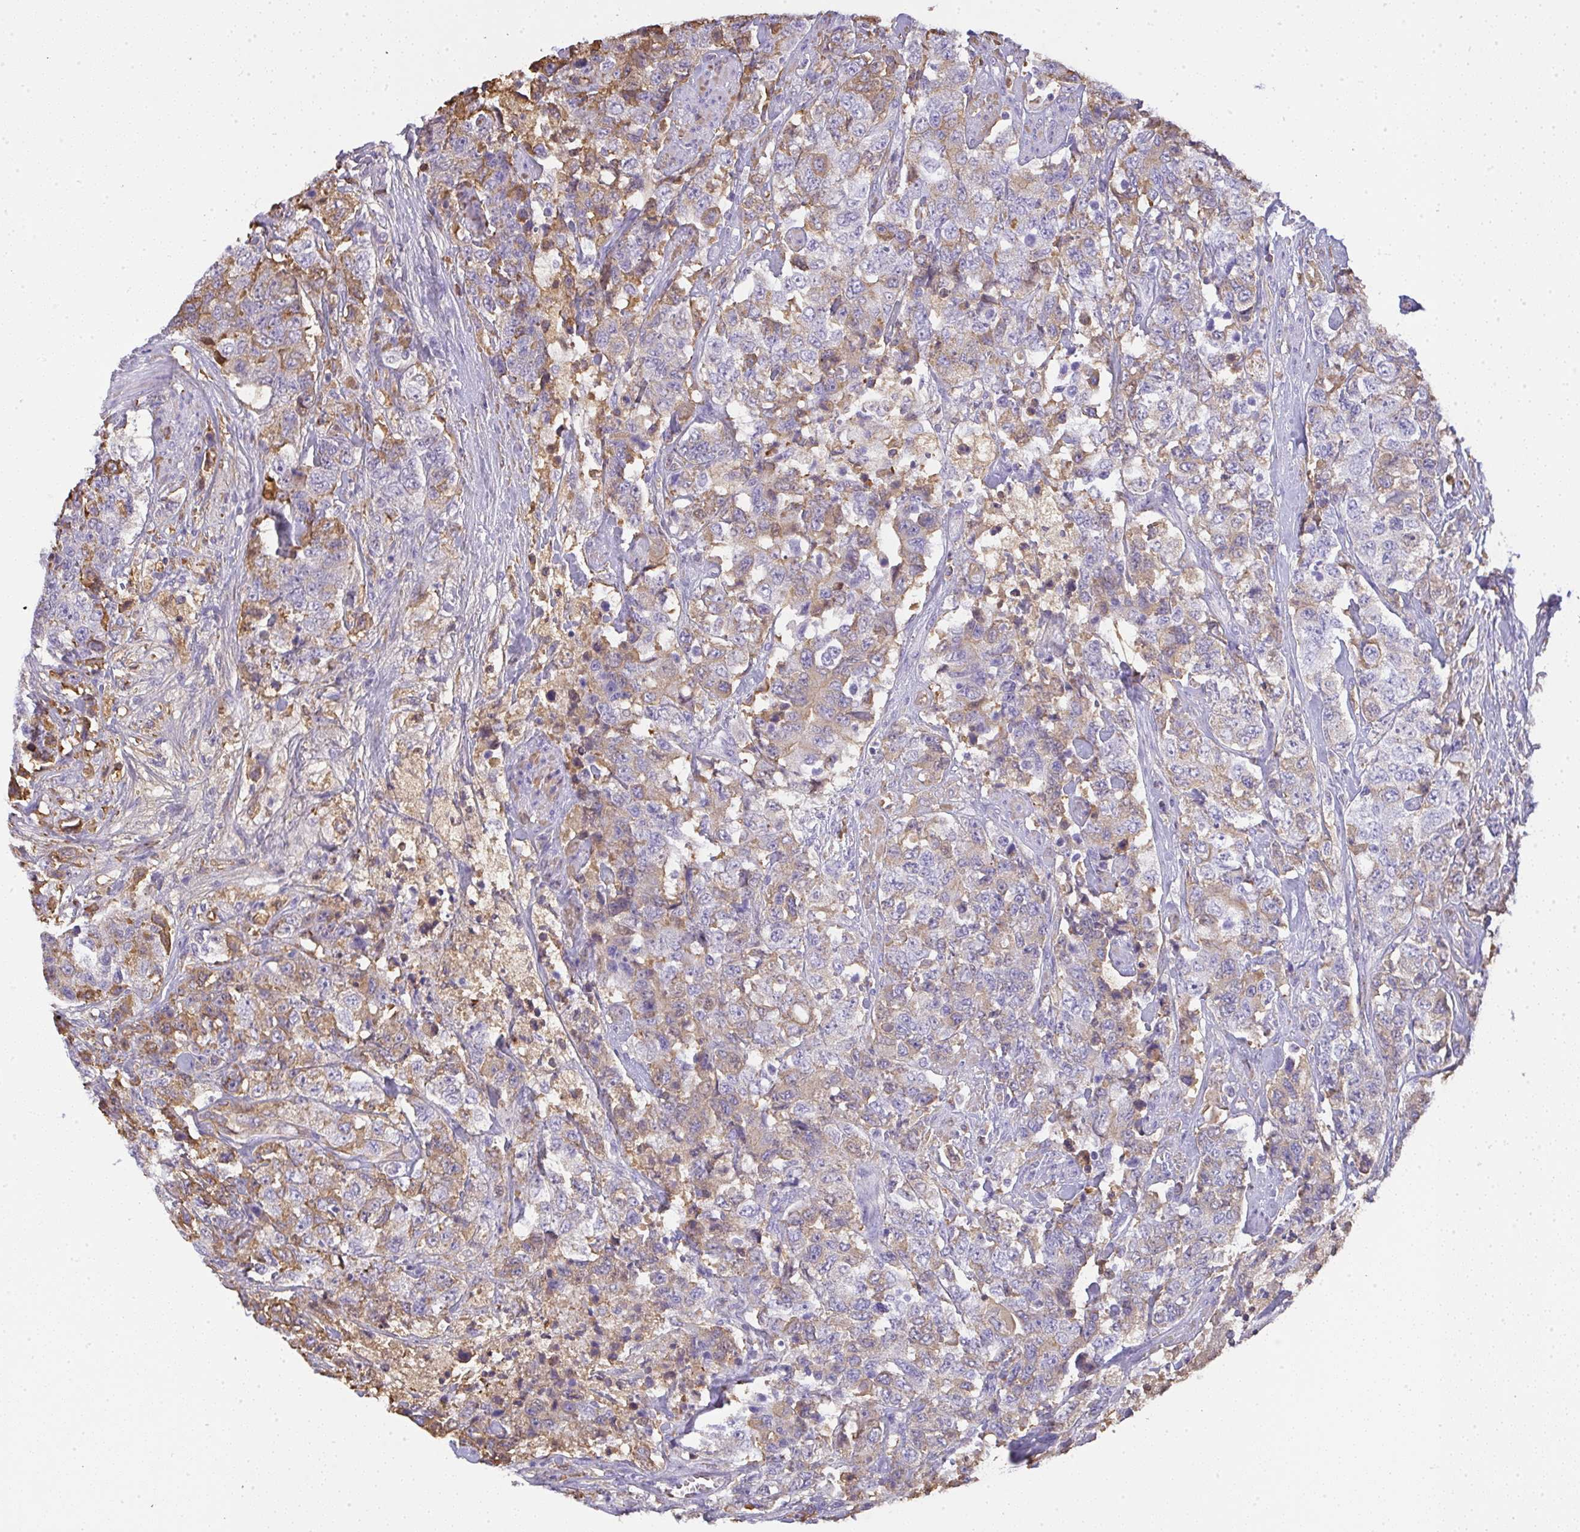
{"staining": {"intensity": "moderate", "quantity": "<25%", "location": "cytoplasmic/membranous"}, "tissue": "urothelial cancer", "cell_type": "Tumor cells", "image_type": "cancer", "snomed": [{"axis": "morphology", "description": "Urothelial carcinoma, High grade"}, {"axis": "topography", "description": "Urinary bladder"}], "caption": "Protein analysis of urothelial cancer tissue displays moderate cytoplasmic/membranous staining in approximately <25% of tumor cells.", "gene": "SMYD5", "patient": {"sex": "female", "age": 78}}